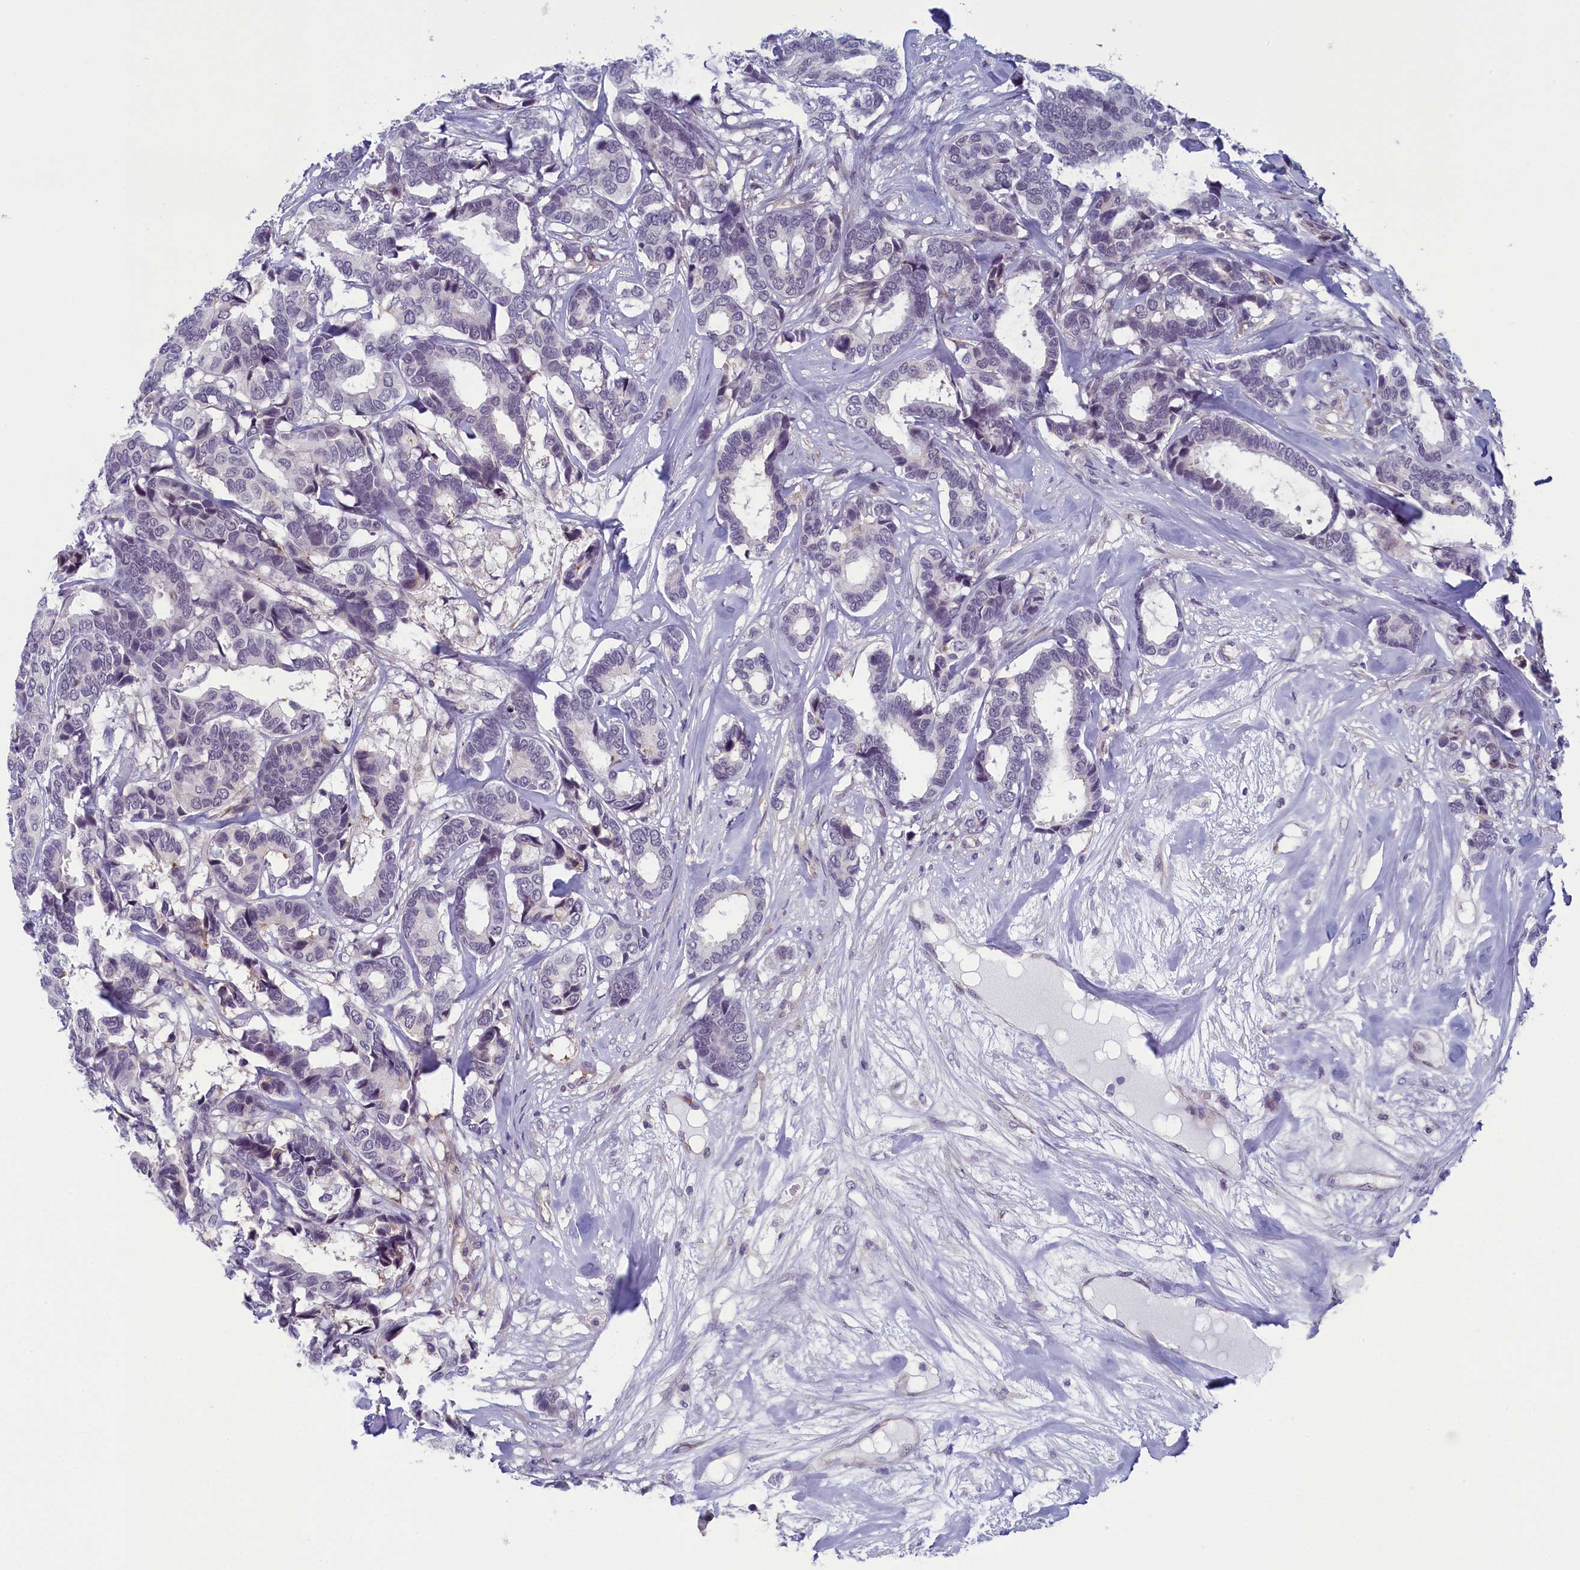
{"staining": {"intensity": "negative", "quantity": "none", "location": "none"}, "tissue": "breast cancer", "cell_type": "Tumor cells", "image_type": "cancer", "snomed": [{"axis": "morphology", "description": "Duct carcinoma"}, {"axis": "topography", "description": "Breast"}], "caption": "Immunohistochemical staining of human infiltrating ductal carcinoma (breast) reveals no significant staining in tumor cells.", "gene": "CNEP1R1", "patient": {"sex": "female", "age": 87}}